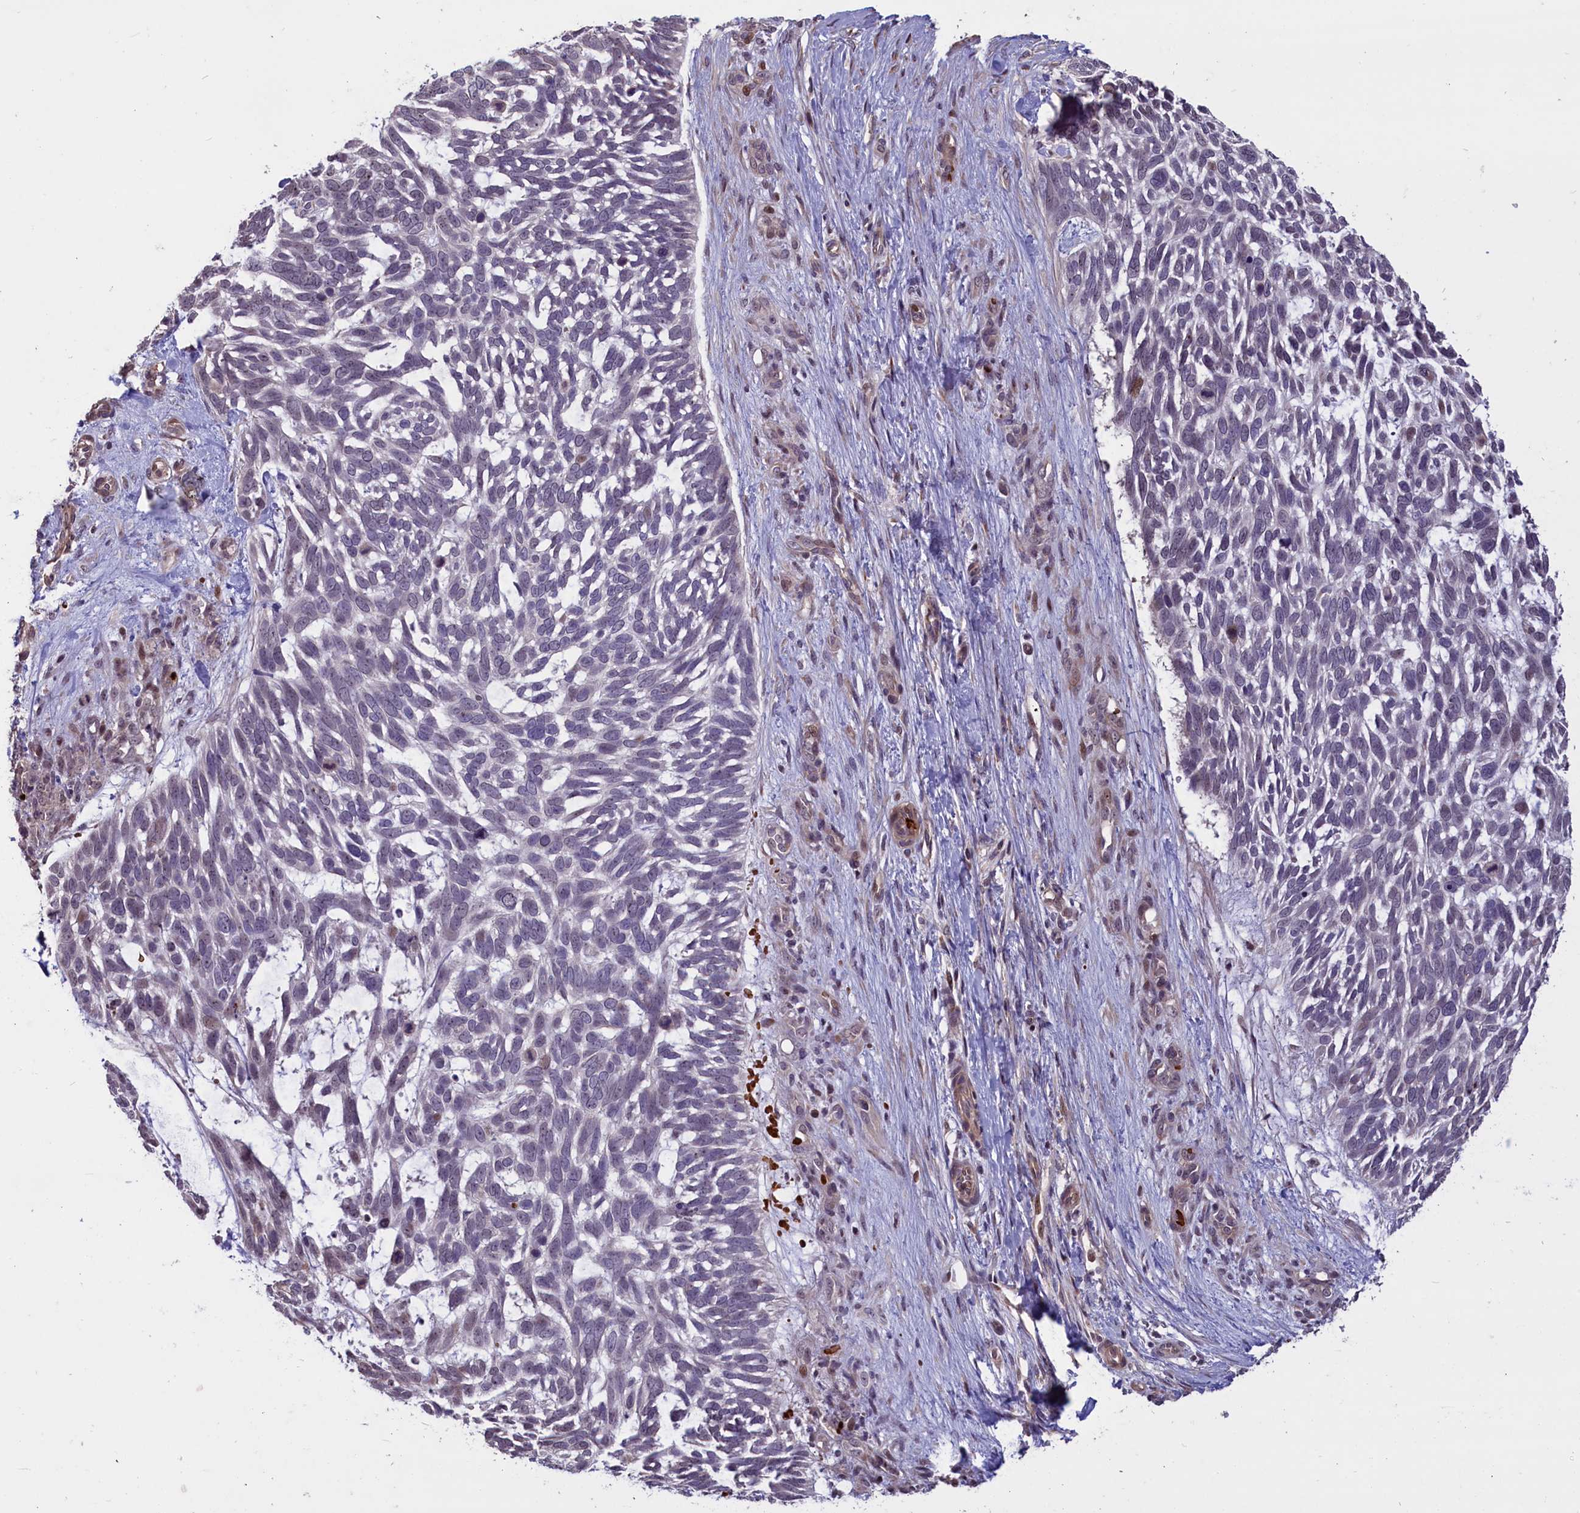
{"staining": {"intensity": "weak", "quantity": "<25%", "location": "nuclear"}, "tissue": "skin cancer", "cell_type": "Tumor cells", "image_type": "cancer", "snomed": [{"axis": "morphology", "description": "Basal cell carcinoma"}, {"axis": "topography", "description": "Skin"}], "caption": "An image of skin cancer (basal cell carcinoma) stained for a protein displays no brown staining in tumor cells. (DAB immunohistochemistry (IHC) visualized using brightfield microscopy, high magnification).", "gene": "SHFL", "patient": {"sex": "male", "age": 88}}